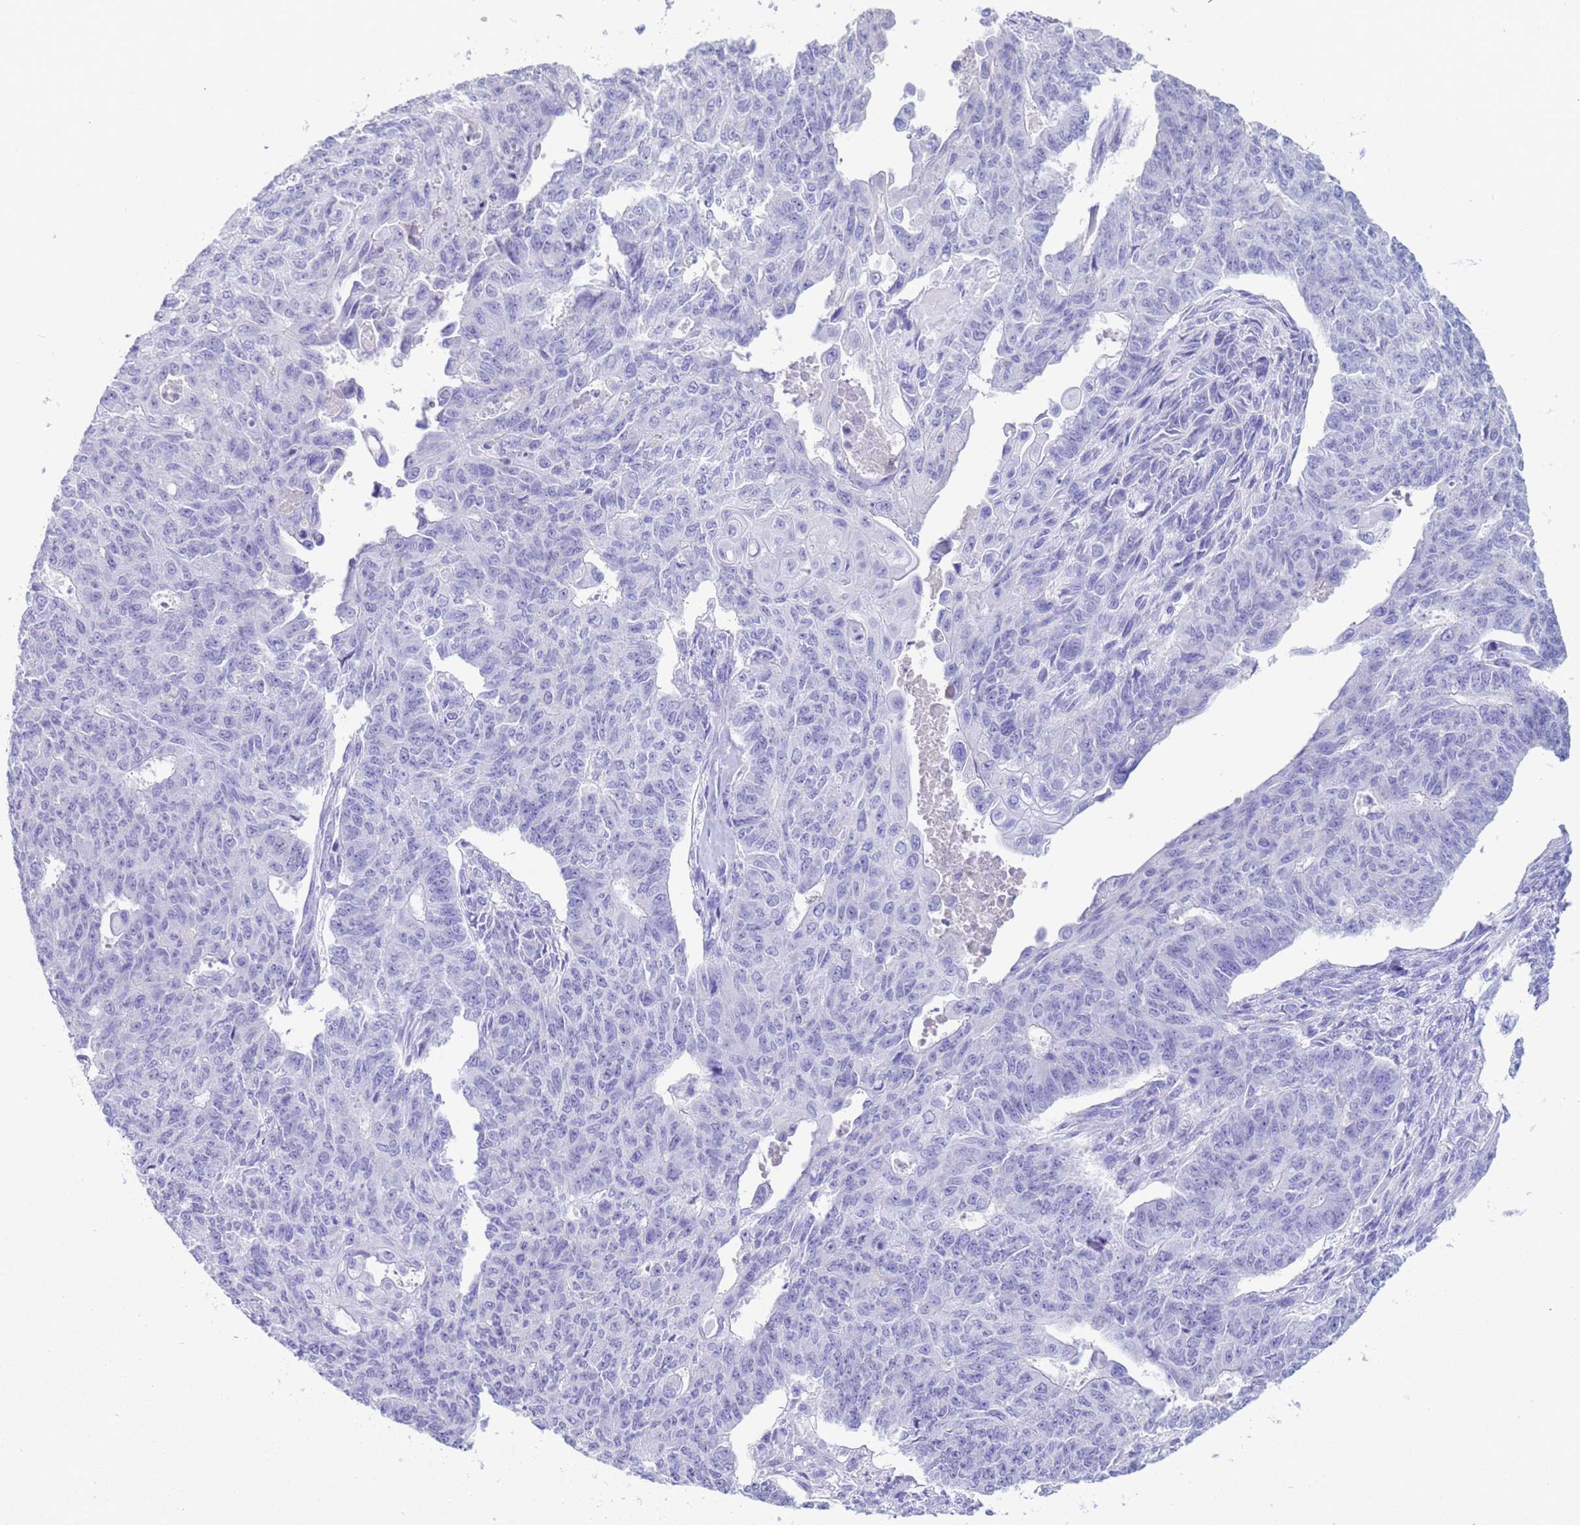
{"staining": {"intensity": "negative", "quantity": "none", "location": "none"}, "tissue": "endometrial cancer", "cell_type": "Tumor cells", "image_type": "cancer", "snomed": [{"axis": "morphology", "description": "Adenocarcinoma, NOS"}, {"axis": "topography", "description": "Endometrium"}], "caption": "Immunohistochemistry micrograph of neoplastic tissue: human endometrial cancer stained with DAB (3,3'-diaminobenzidine) shows no significant protein expression in tumor cells.", "gene": "CKM", "patient": {"sex": "female", "age": 32}}